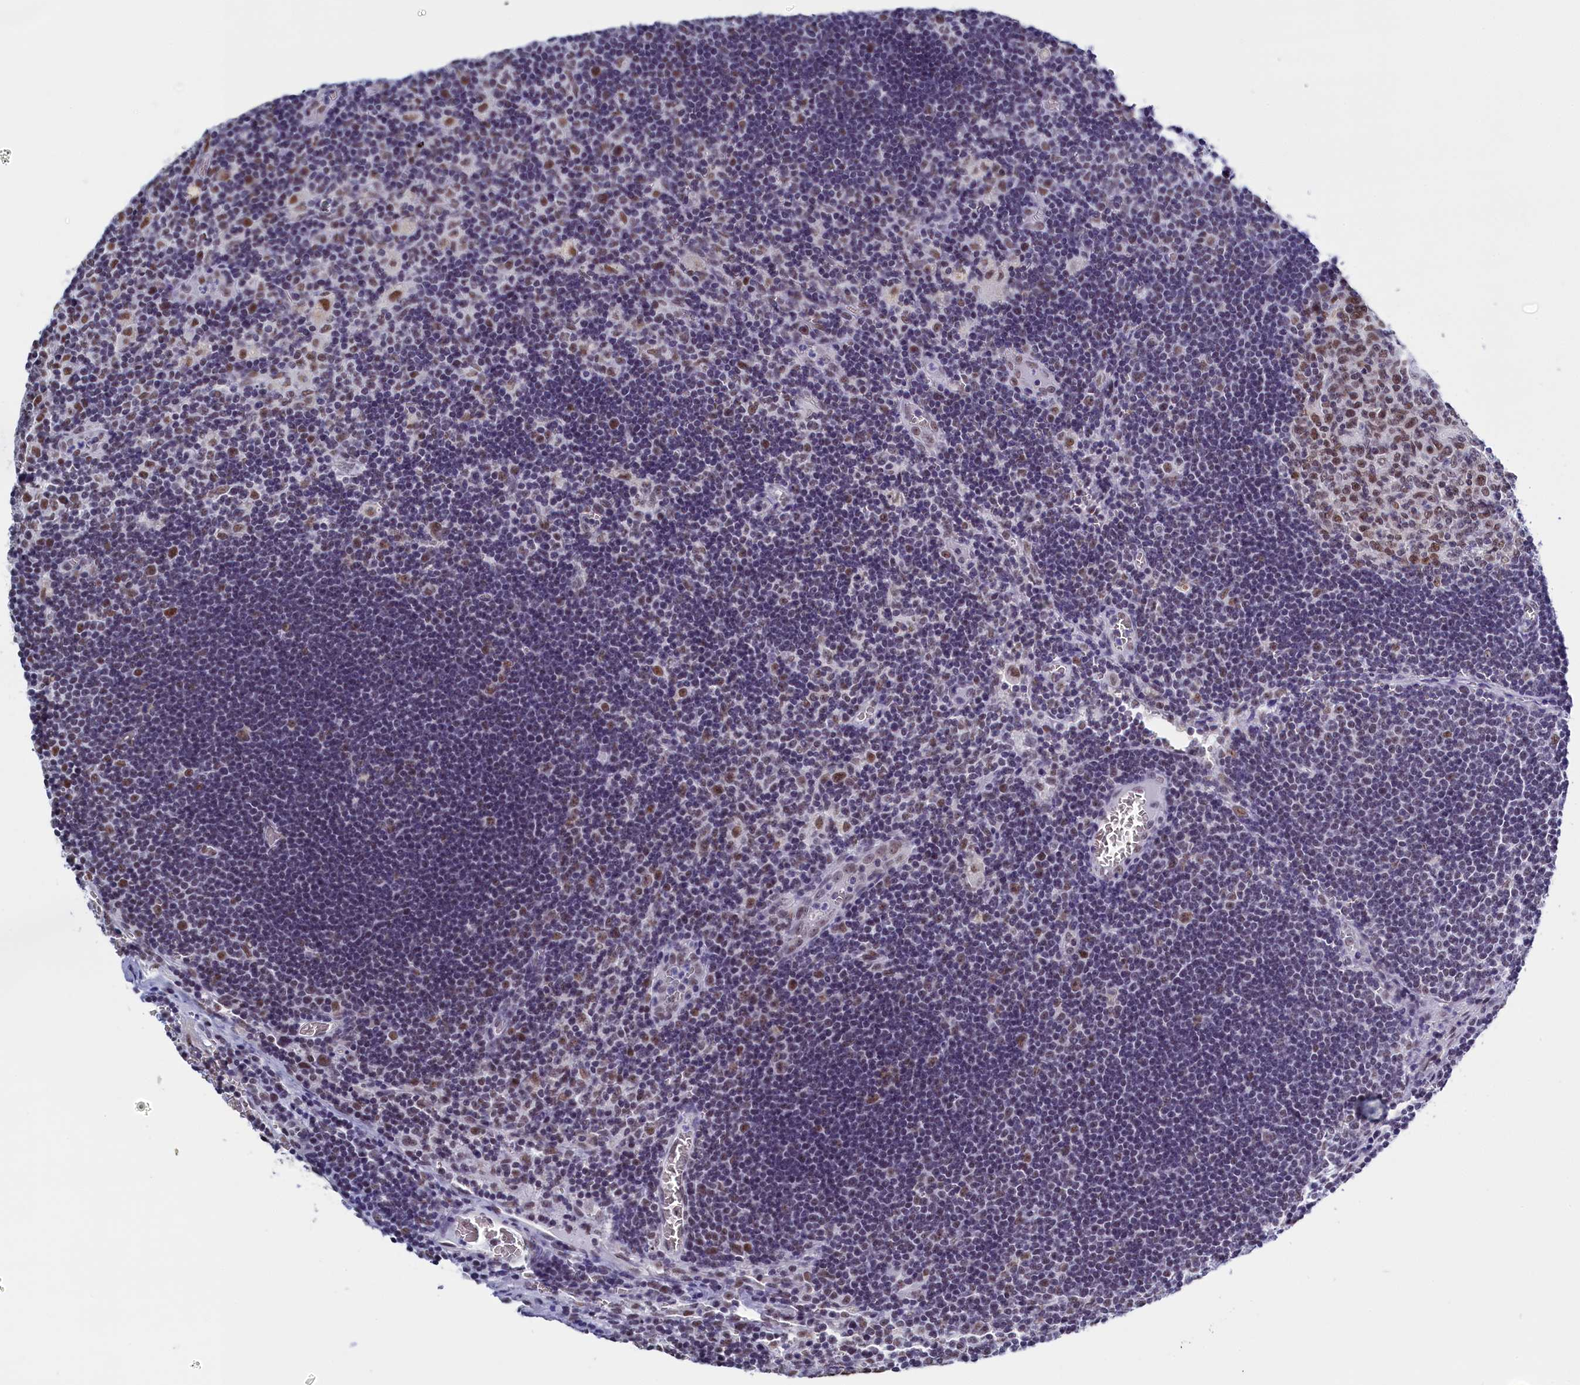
{"staining": {"intensity": "moderate", "quantity": ">75%", "location": "nuclear"}, "tissue": "lymph node", "cell_type": "Germinal center cells", "image_type": "normal", "snomed": [{"axis": "morphology", "description": "Normal tissue, NOS"}, {"axis": "topography", "description": "Lymph node"}], "caption": "A brown stain shows moderate nuclear staining of a protein in germinal center cells of unremarkable human lymph node. The staining is performed using DAB brown chromogen to label protein expression. The nuclei are counter-stained blue using hematoxylin.", "gene": "CD2BP2", "patient": {"sex": "female", "age": 73}}